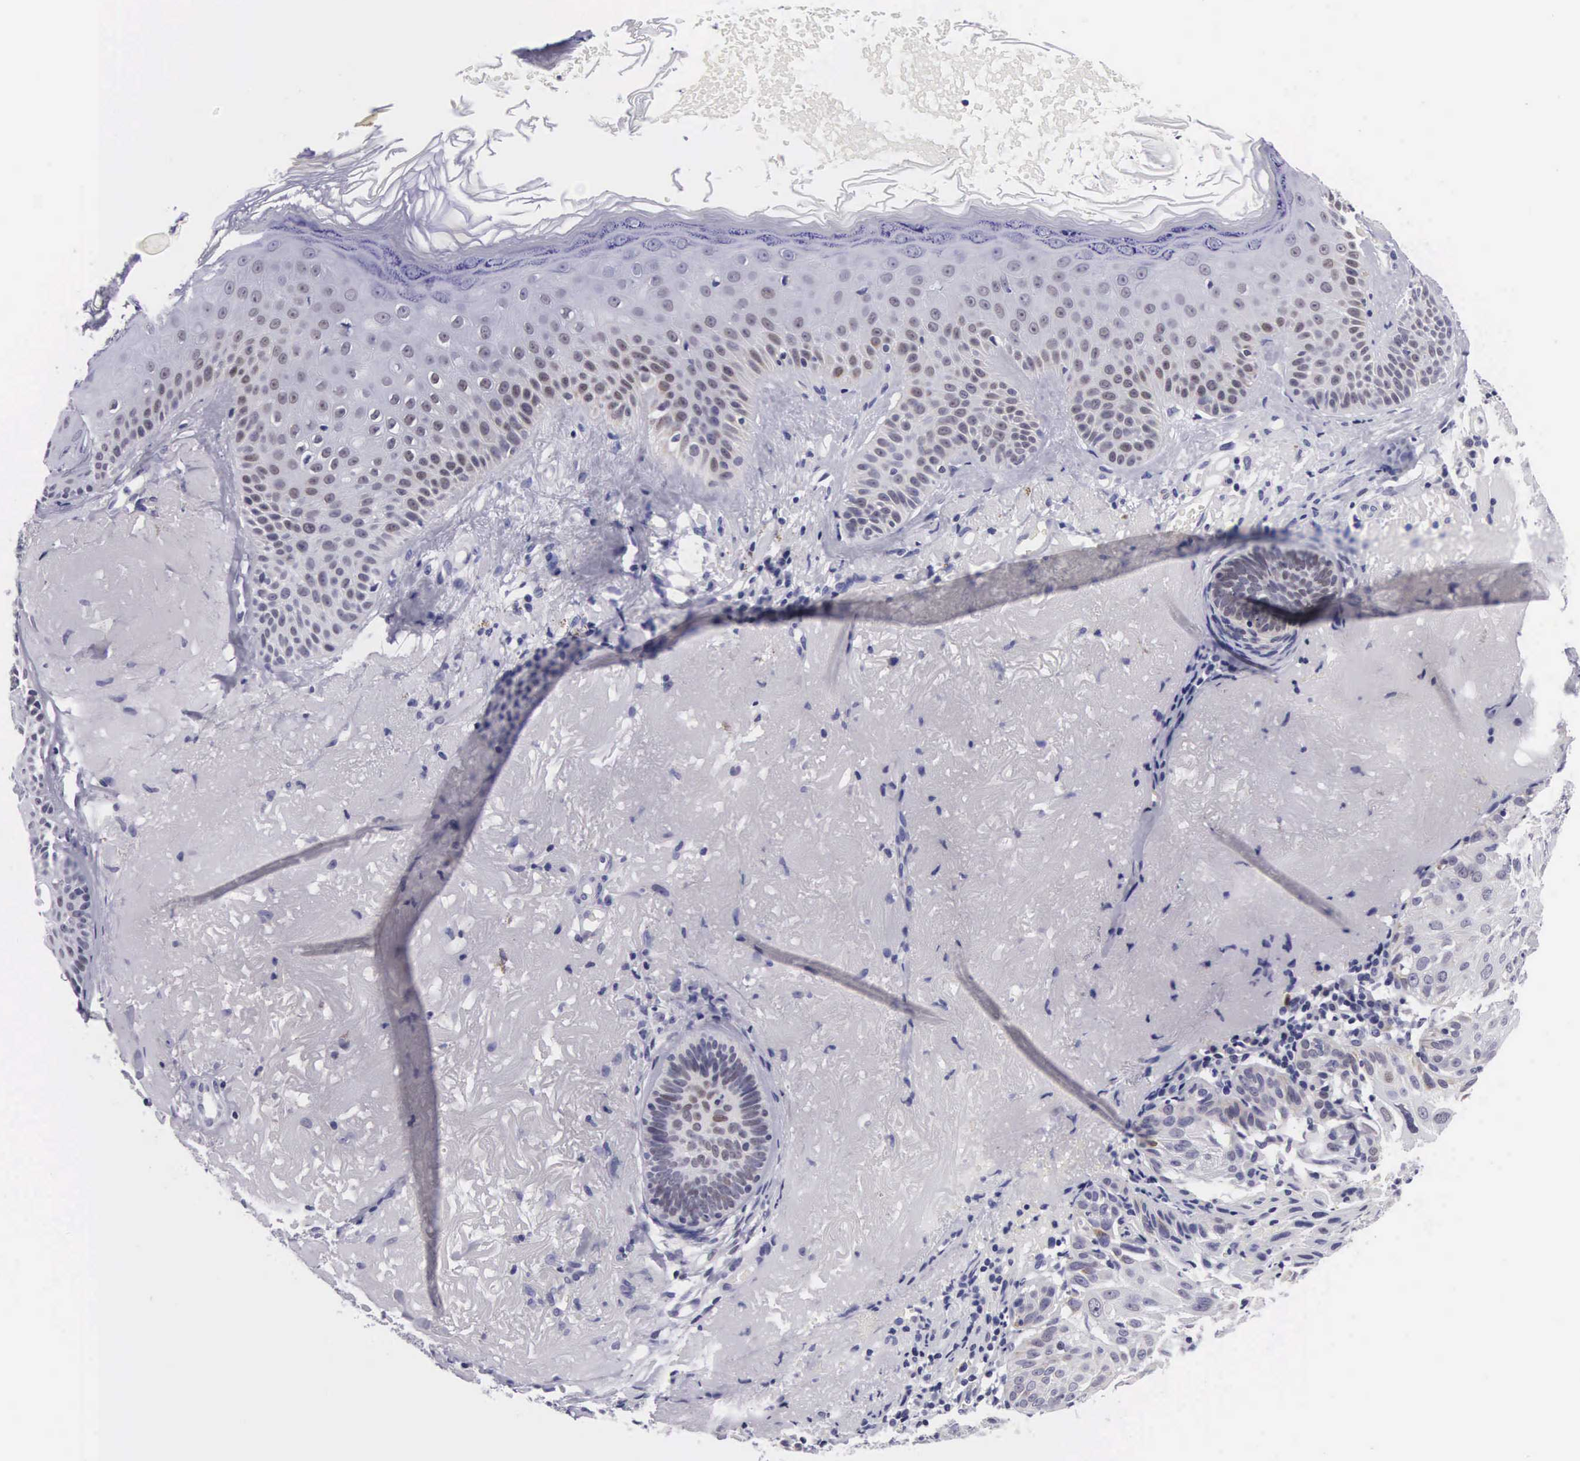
{"staining": {"intensity": "strong", "quantity": "25%-75%", "location": "nuclear"}, "tissue": "skin cancer", "cell_type": "Tumor cells", "image_type": "cancer", "snomed": [{"axis": "morphology", "description": "Squamous cell carcinoma, NOS"}, {"axis": "topography", "description": "Skin"}], "caption": "Skin squamous cell carcinoma stained with a protein marker shows strong staining in tumor cells.", "gene": "SOX11", "patient": {"sex": "female", "age": 89}}